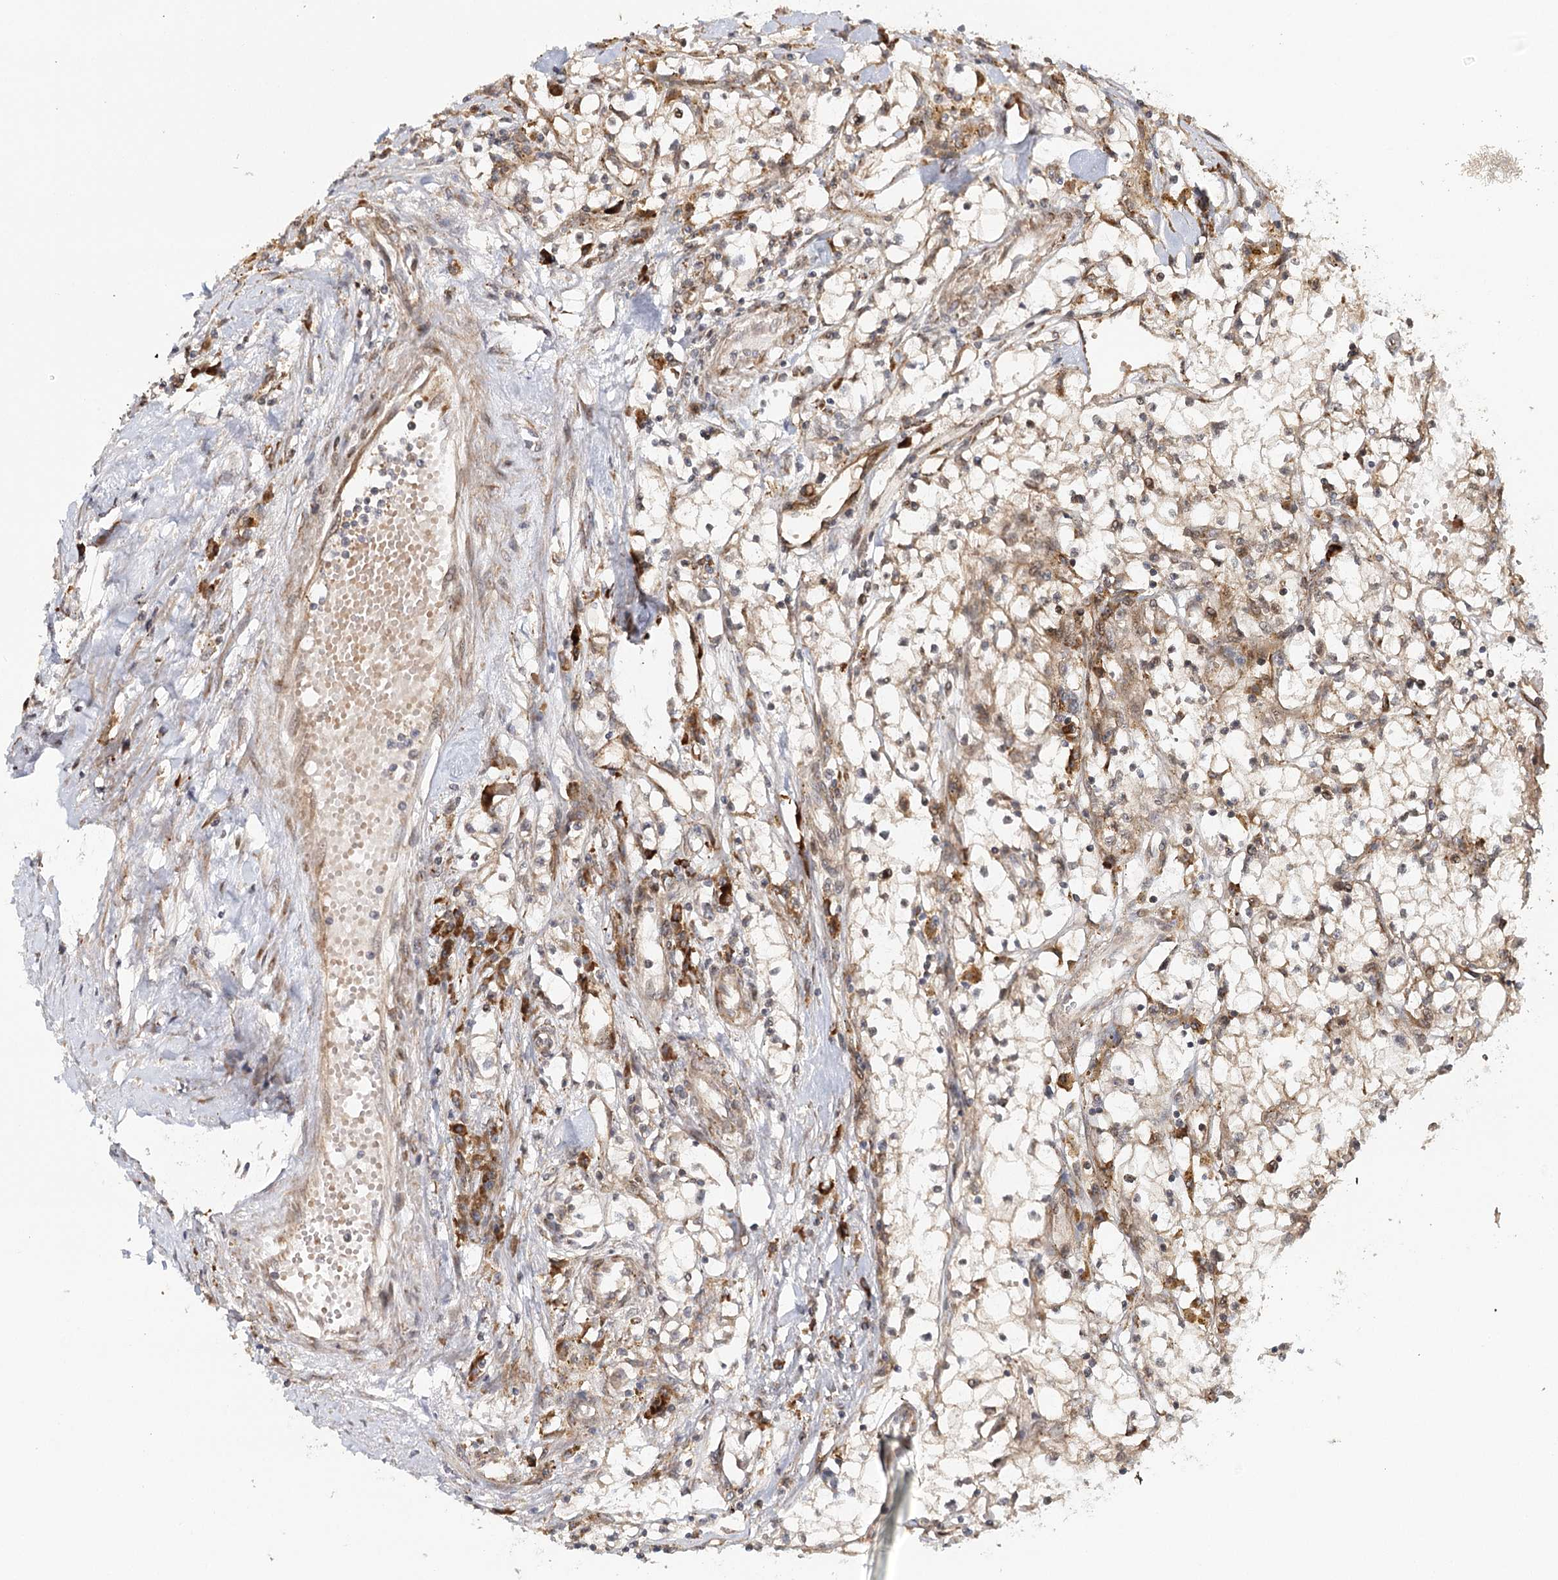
{"staining": {"intensity": "moderate", "quantity": ">75%", "location": "cytoplasmic/membranous"}, "tissue": "renal cancer", "cell_type": "Tumor cells", "image_type": "cancer", "snomed": [{"axis": "morphology", "description": "Adenocarcinoma, NOS"}, {"axis": "topography", "description": "Kidney"}], "caption": "Renal adenocarcinoma stained for a protein displays moderate cytoplasmic/membranous positivity in tumor cells. (DAB (3,3'-diaminobenzidine) IHC with brightfield microscopy, high magnification).", "gene": "MKNK1", "patient": {"sex": "male", "age": 56}}